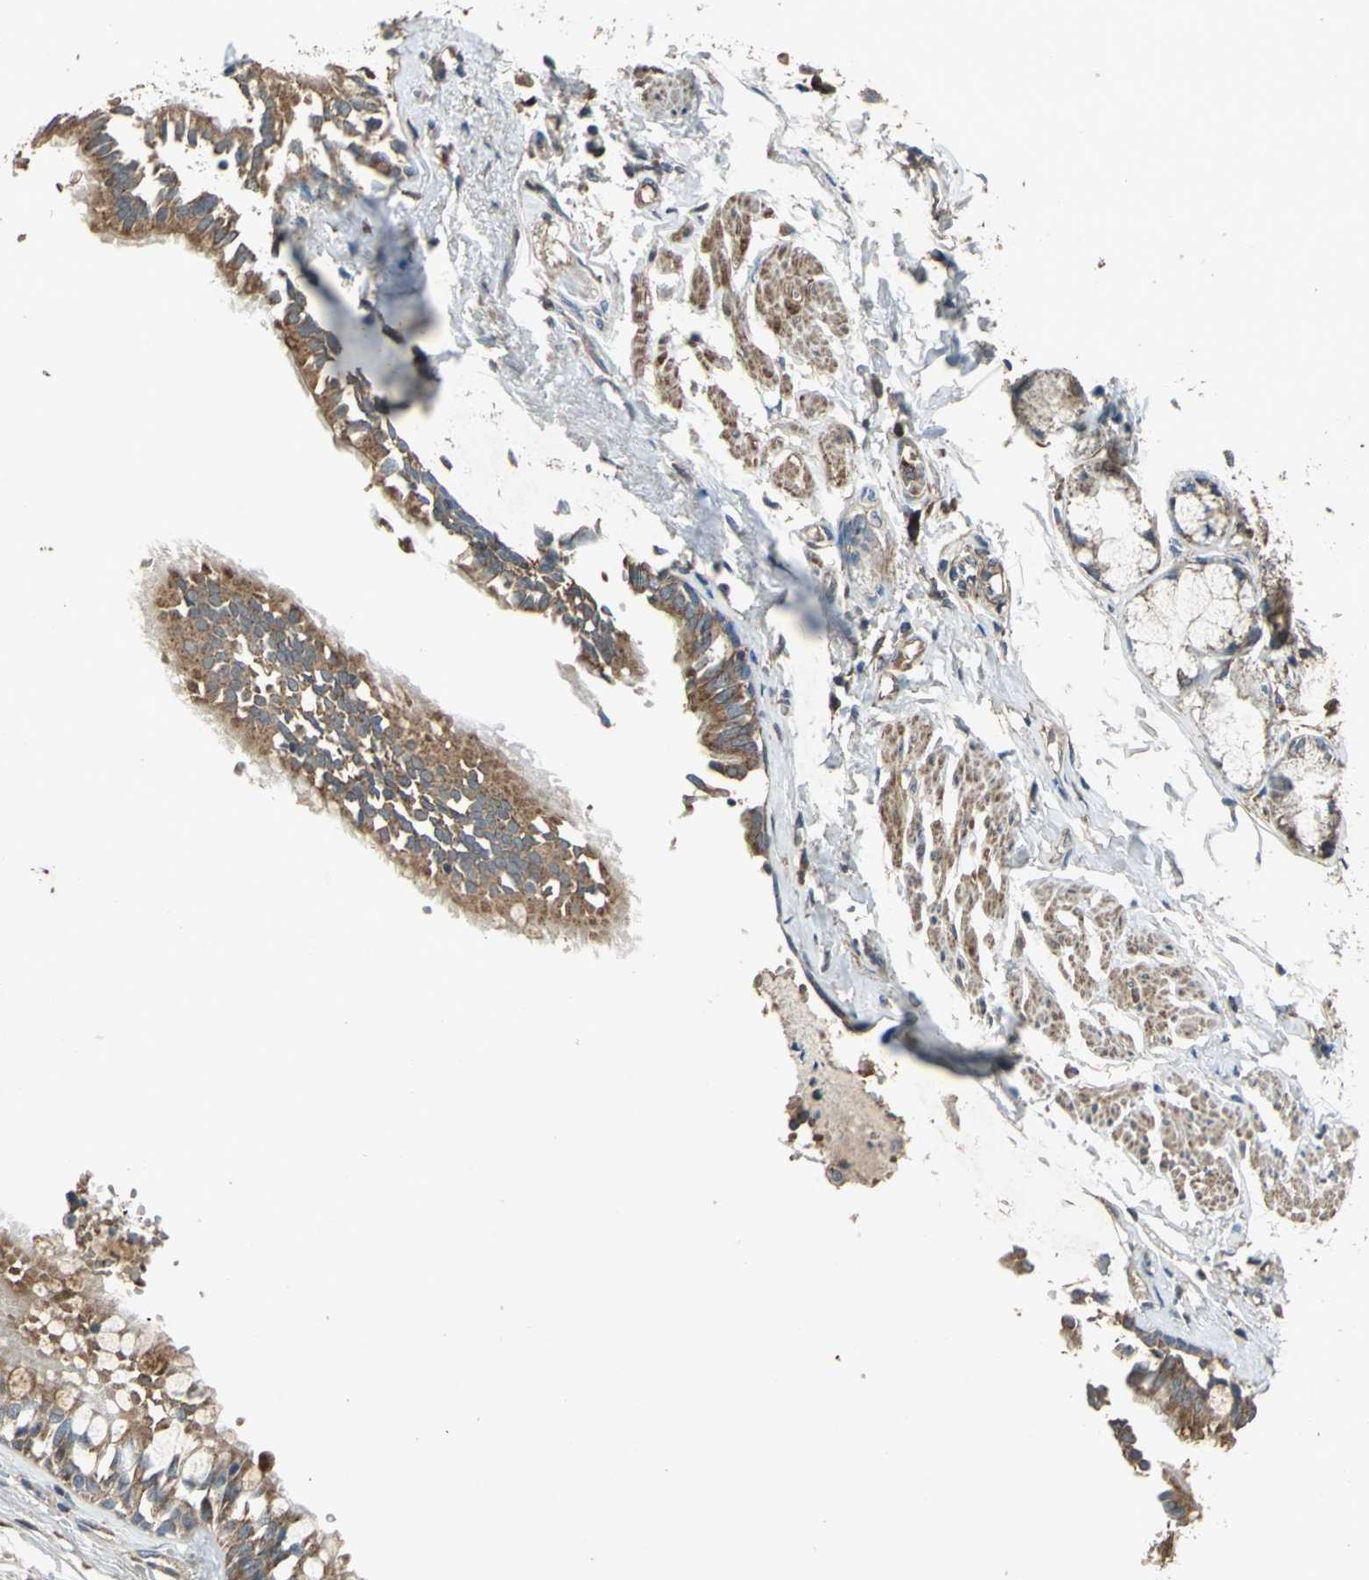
{"staining": {"intensity": "moderate", "quantity": ">75%", "location": "cytoplasmic/membranous"}, "tissue": "bronchus", "cell_type": "Respiratory epithelial cells", "image_type": "normal", "snomed": [{"axis": "morphology", "description": "Normal tissue, NOS"}, {"axis": "topography", "description": "Bronchus"}, {"axis": "topography", "description": "Lung"}], "caption": "IHC photomicrograph of unremarkable bronchus: bronchus stained using IHC demonstrates medium levels of moderate protein expression localized specifically in the cytoplasmic/membranous of respiratory epithelial cells, appearing as a cytoplasmic/membranous brown color.", "gene": "POLRMT", "patient": {"sex": "female", "age": 56}}